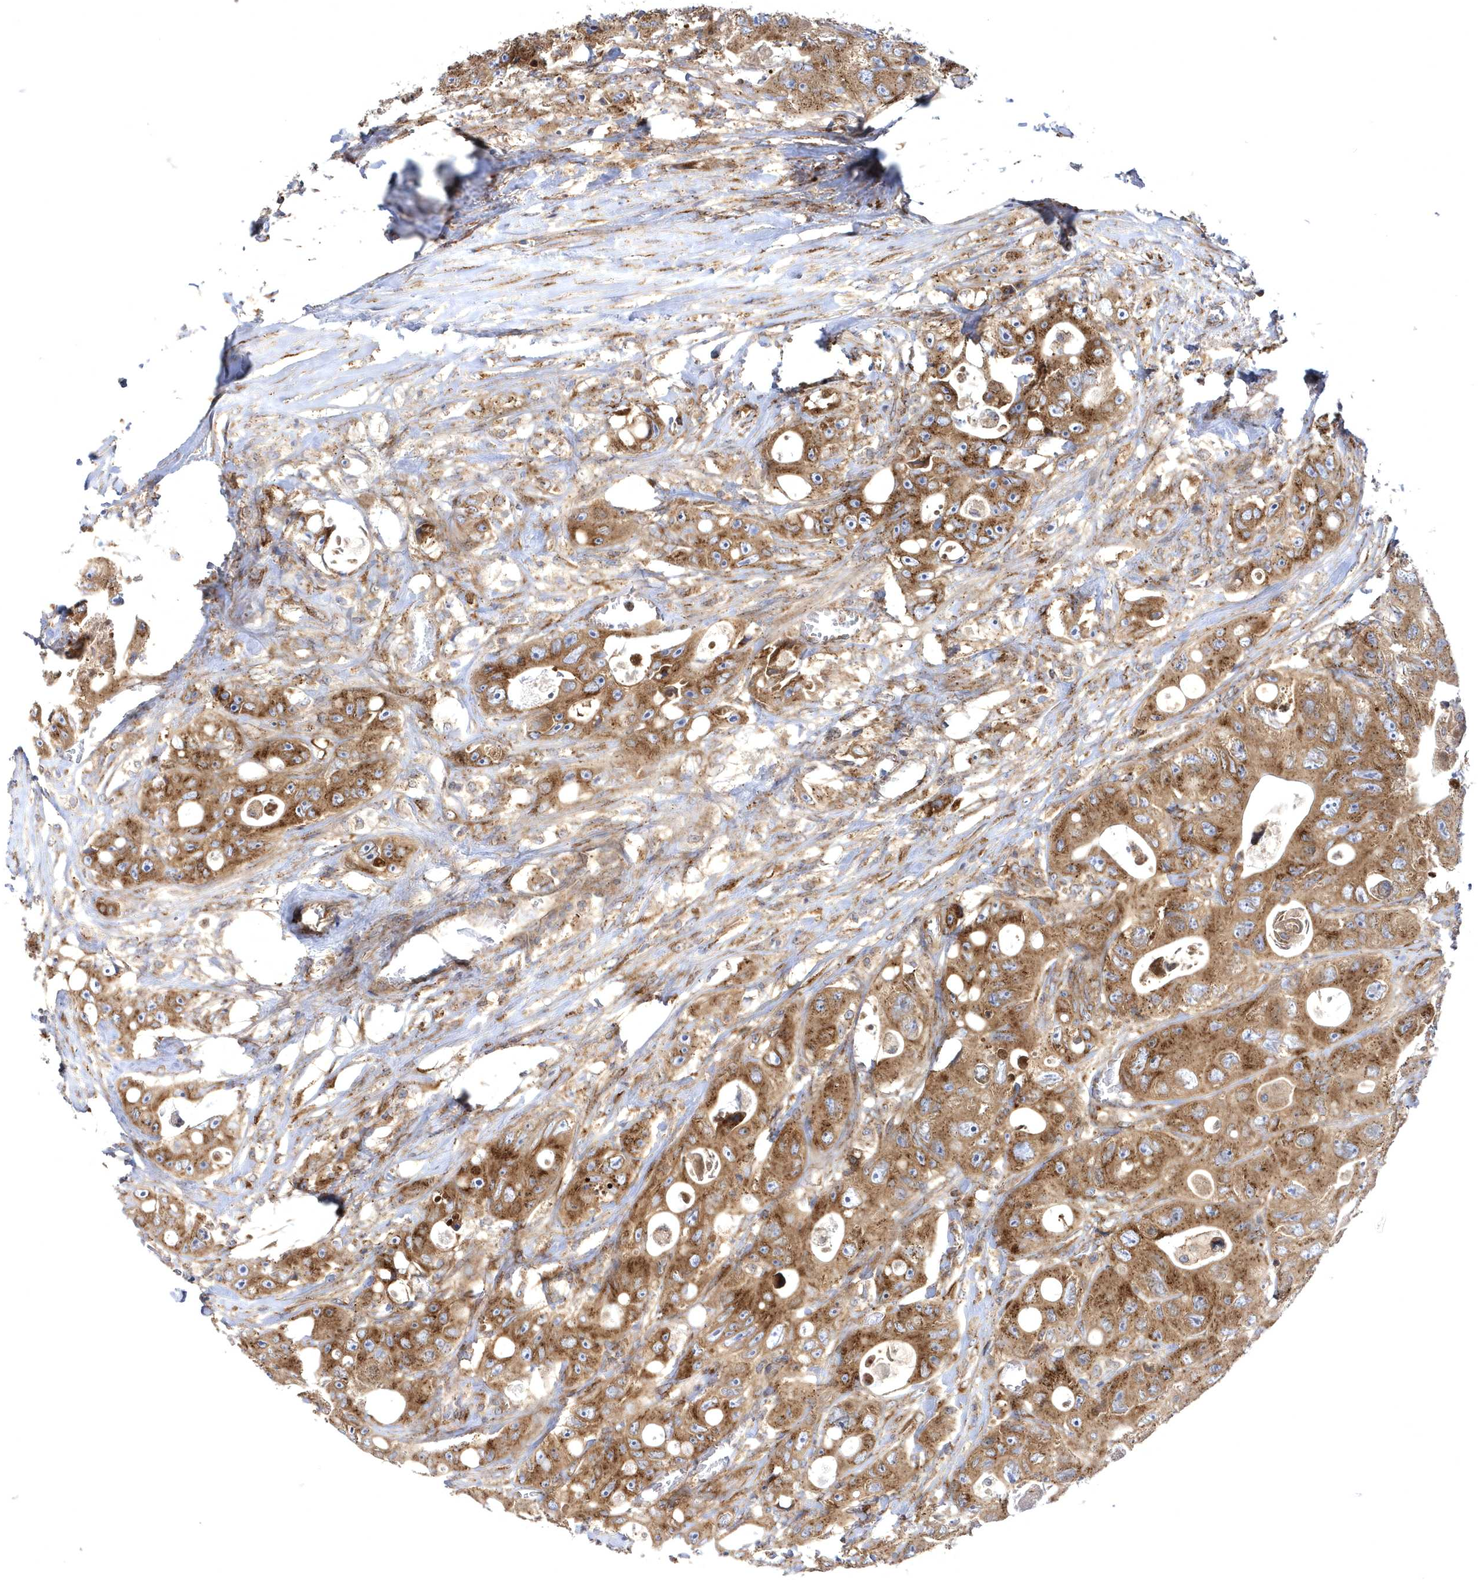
{"staining": {"intensity": "moderate", "quantity": ">75%", "location": "cytoplasmic/membranous"}, "tissue": "colorectal cancer", "cell_type": "Tumor cells", "image_type": "cancer", "snomed": [{"axis": "morphology", "description": "Adenocarcinoma, NOS"}, {"axis": "topography", "description": "Colon"}], "caption": "This is an image of IHC staining of colorectal cancer, which shows moderate positivity in the cytoplasmic/membranous of tumor cells.", "gene": "COPB2", "patient": {"sex": "female", "age": 46}}